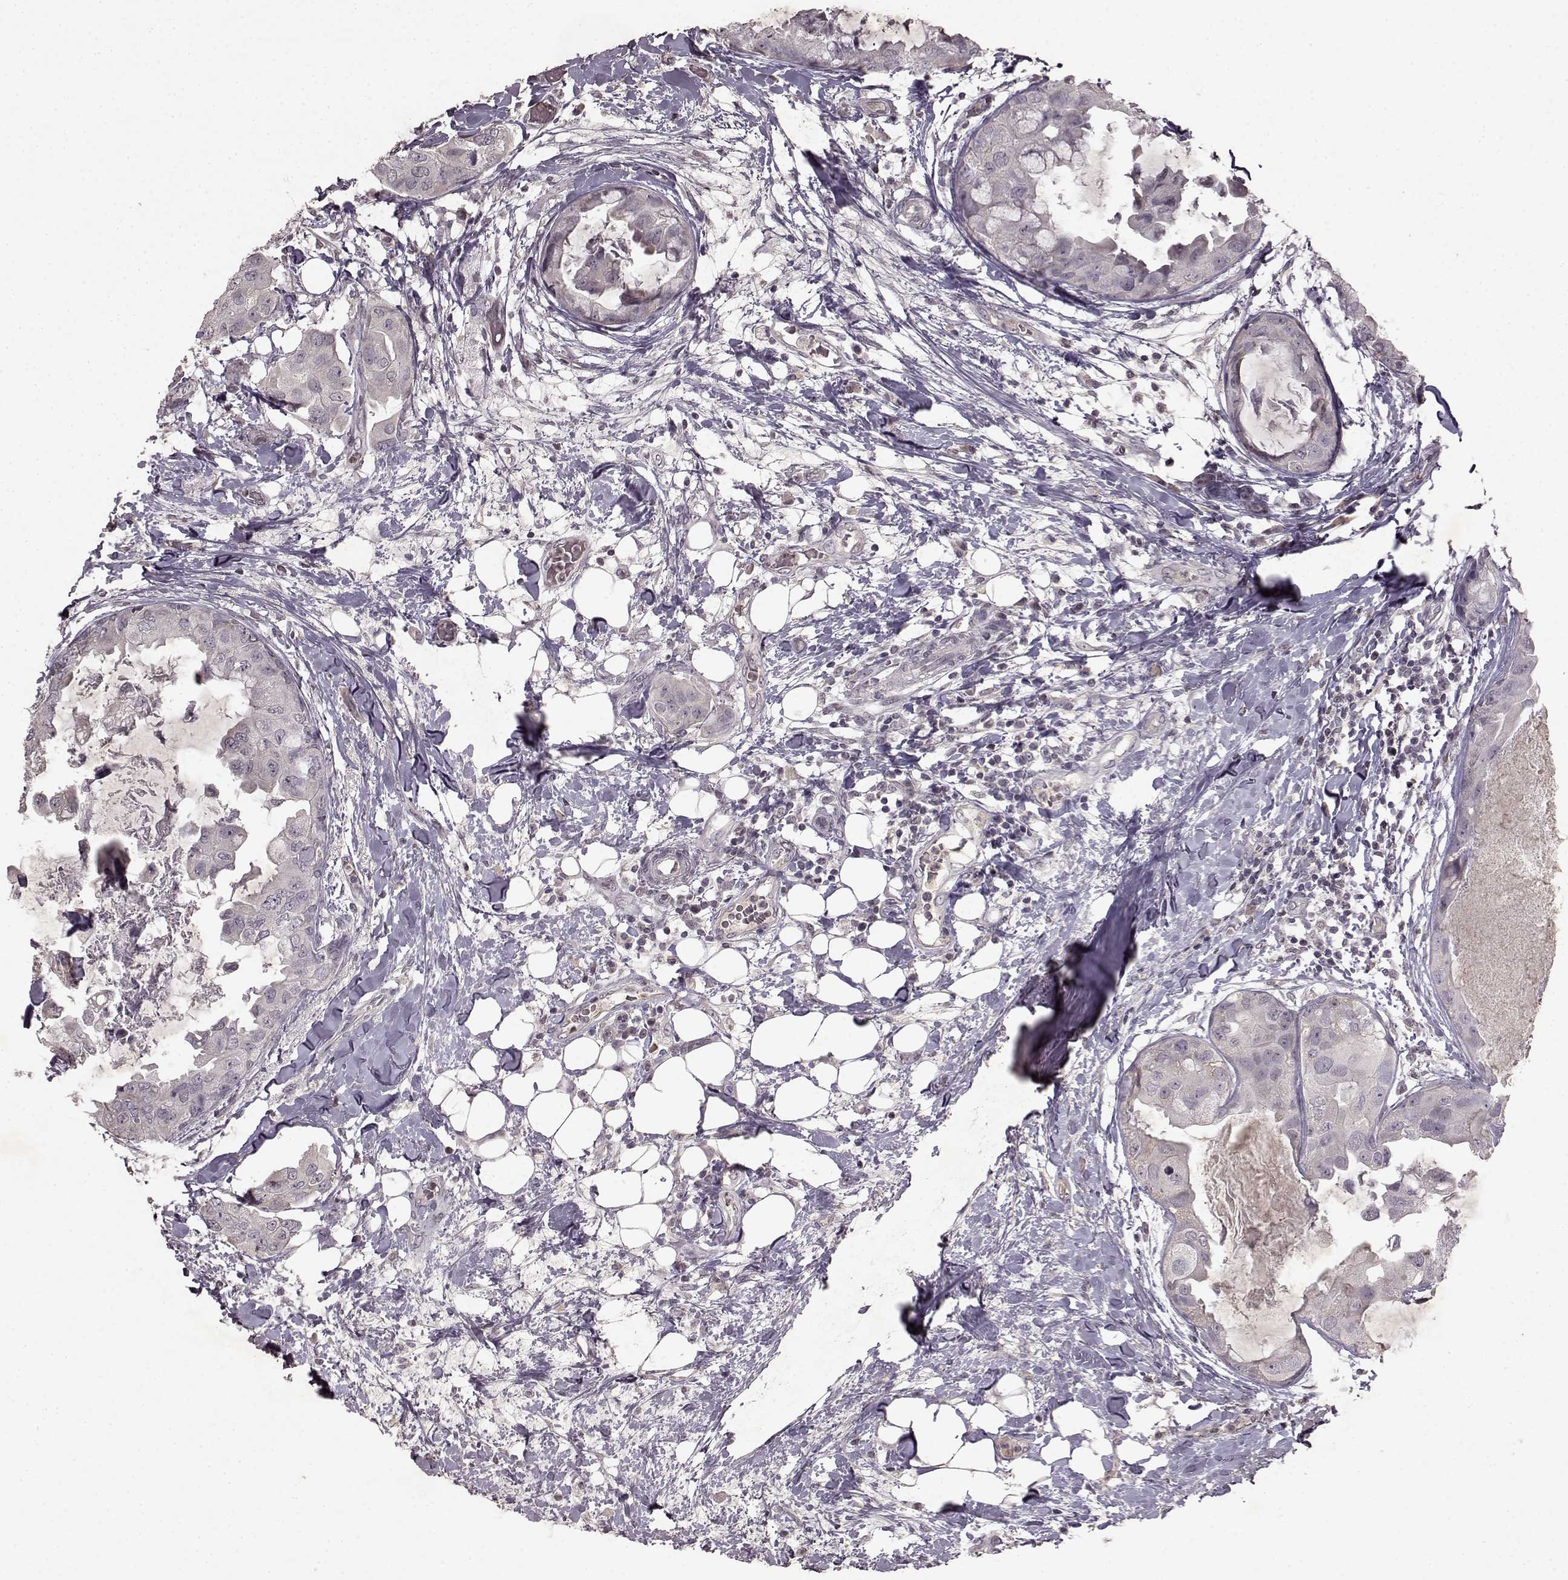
{"staining": {"intensity": "negative", "quantity": "none", "location": "none"}, "tissue": "breast cancer", "cell_type": "Tumor cells", "image_type": "cancer", "snomed": [{"axis": "morphology", "description": "Normal tissue, NOS"}, {"axis": "morphology", "description": "Duct carcinoma"}, {"axis": "topography", "description": "Breast"}], "caption": "Immunohistochemical staining of human breast infiltrating ductal carcinoma reveals no significant expression in tumor cells.", "gene": "LHB", "patient": {"sex": "female", "age": 40}}